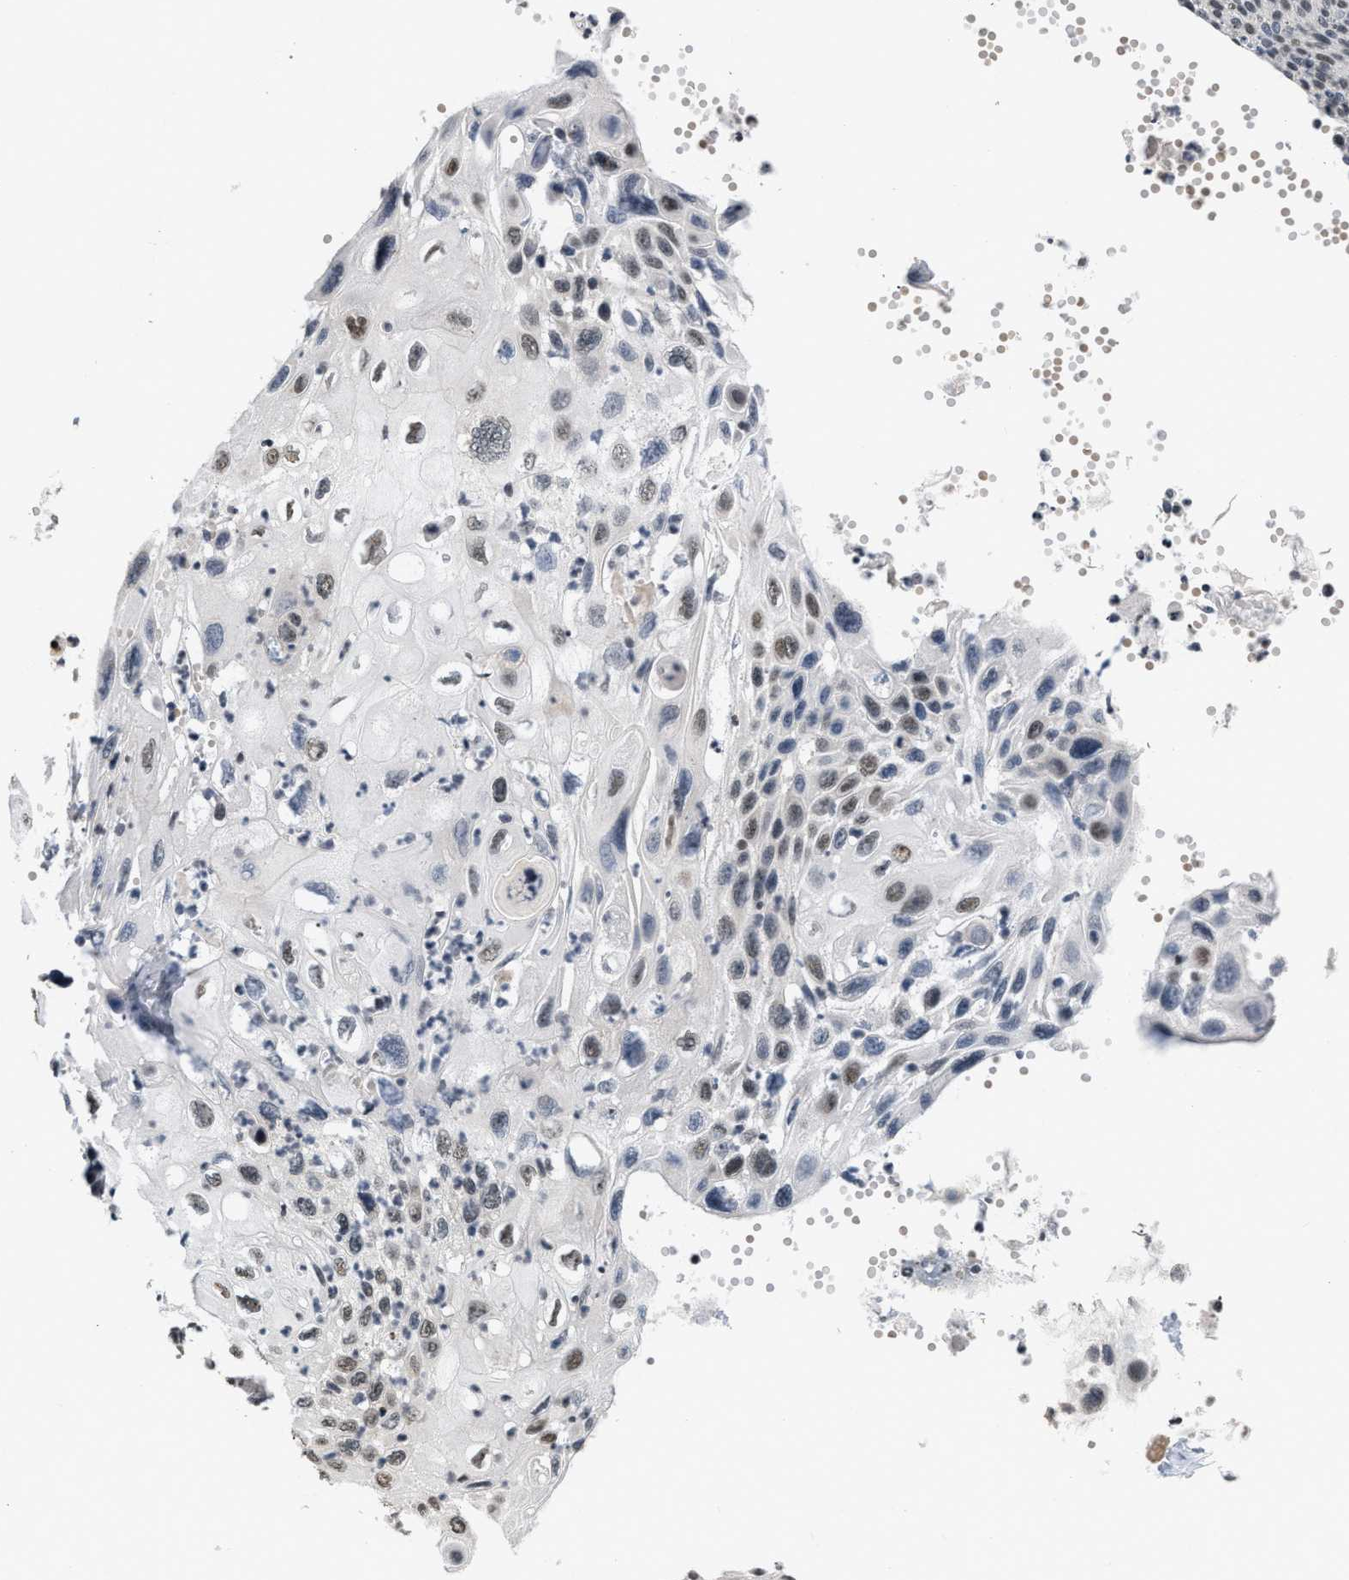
{"staining": {"intensity": "weak", "quantity": "<25%", "location": "nuclear"}, "tissue": "cervical cancer", "cell_type": "Tumor cells", "image_type": "cancer", "snomed": [{"axis": "morphology", "description": "Squamous cell carcinoma, NOS"}, {"axis": "topography", "description": "Cervix"}], "caption": "Tumor cells show no significant protein expression in cervical cancer (squamous cell carcinoma). The staining is performed using DAB brown chromogen with nuclei counter-stained in using hematoxylin.", "gene": "RAF1", "patient": {"sex": "female", "age": 70}}